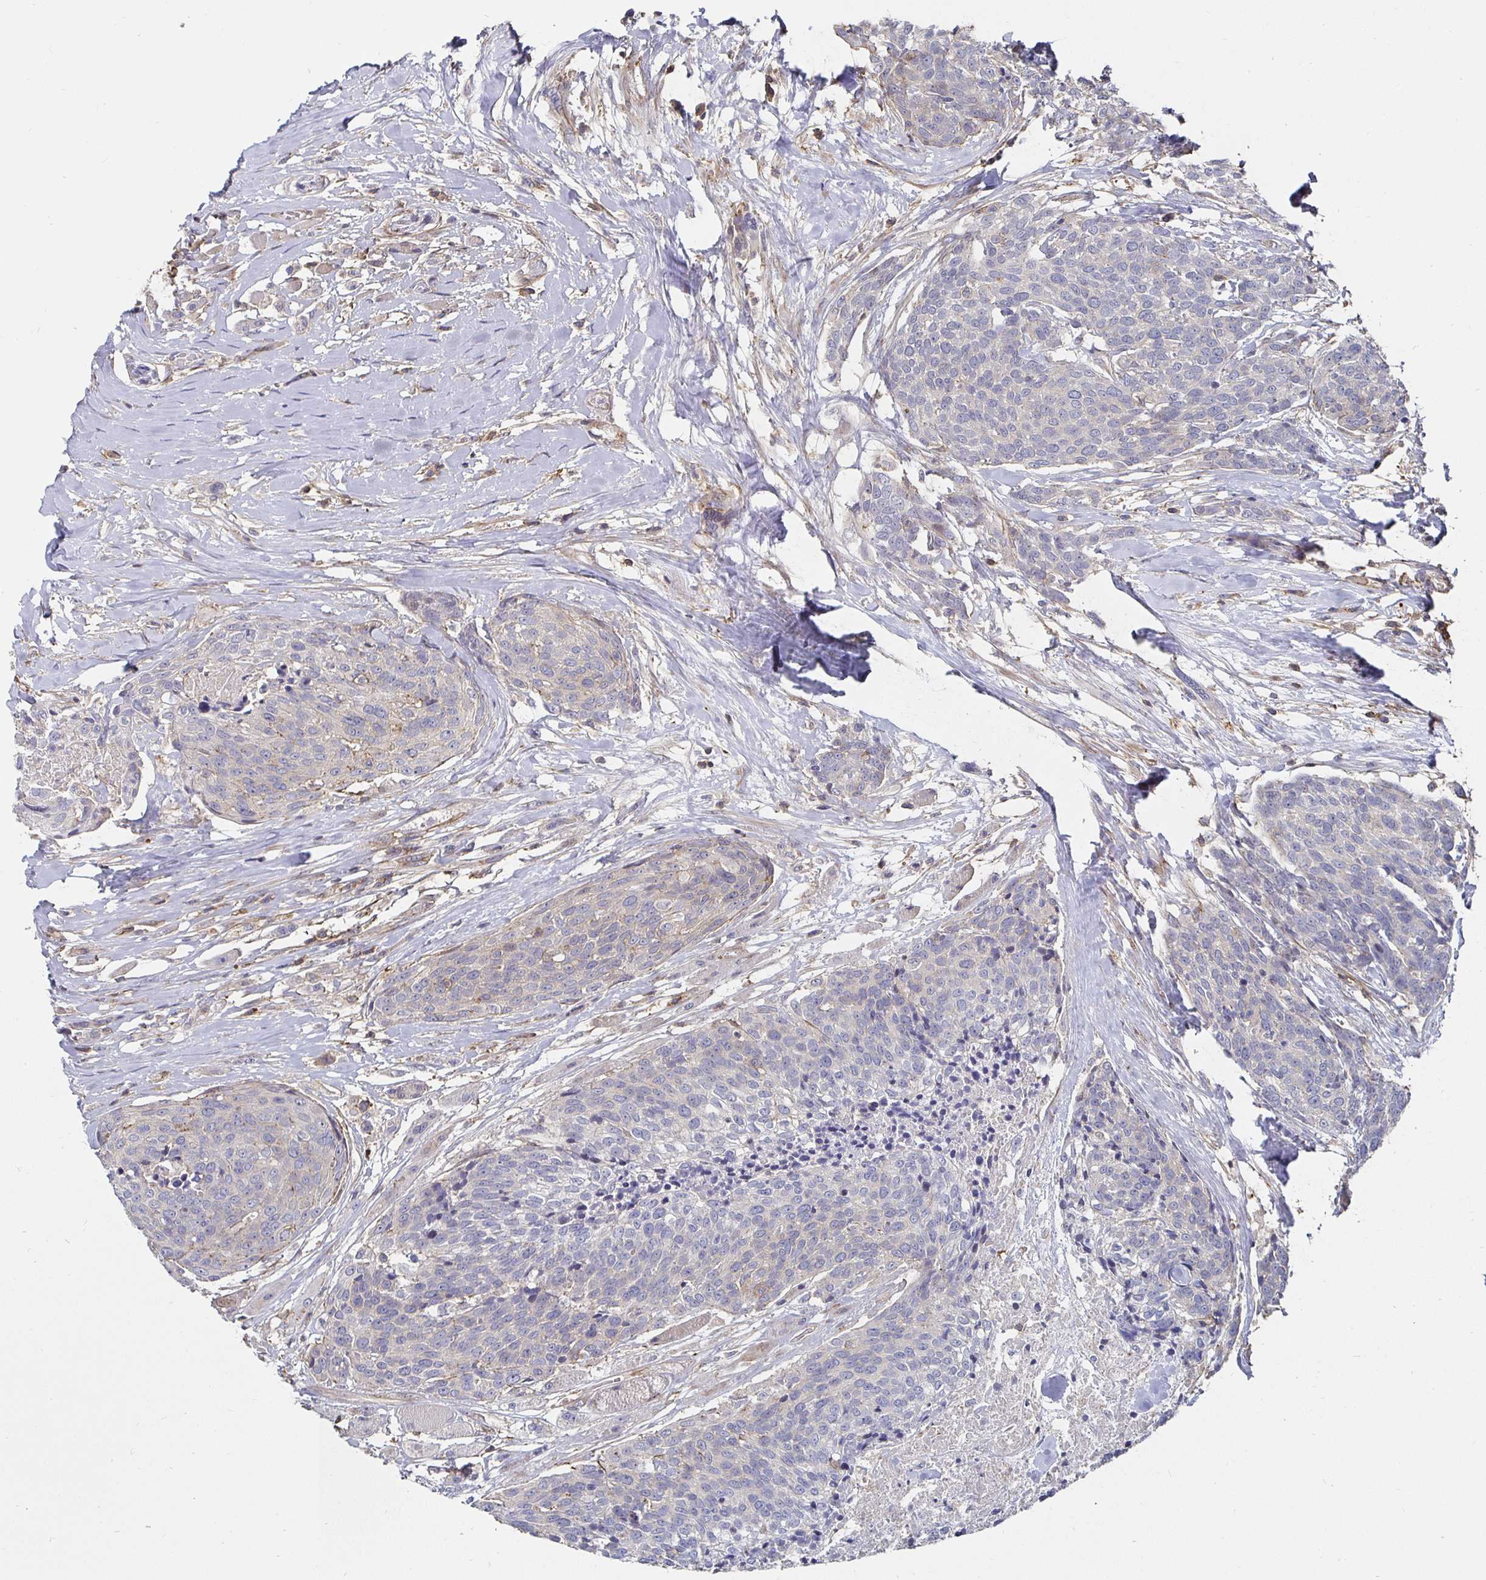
{"staining": {"intensity": "negative", "quantity": "none", "location": "none"}, "tissue": "head and neck cancer", "cell_type": "Tumor cells", "image_type": "cancer", "snomed": [{"axis": "morphology", "description": "Squamous cell carcinoma, NOS"}, {"axis": "topography", "description": "Oral tissue"}, {"axis": "topography", "description": "Head-Neck"}], "caption": "This is an immunohistochemistry photomicrograph of squamous cell carcinoma (head and neck). There is no staining in tumor cells.", "gene": "GJA4", "patient": {"sex": "male", "age": 64}}